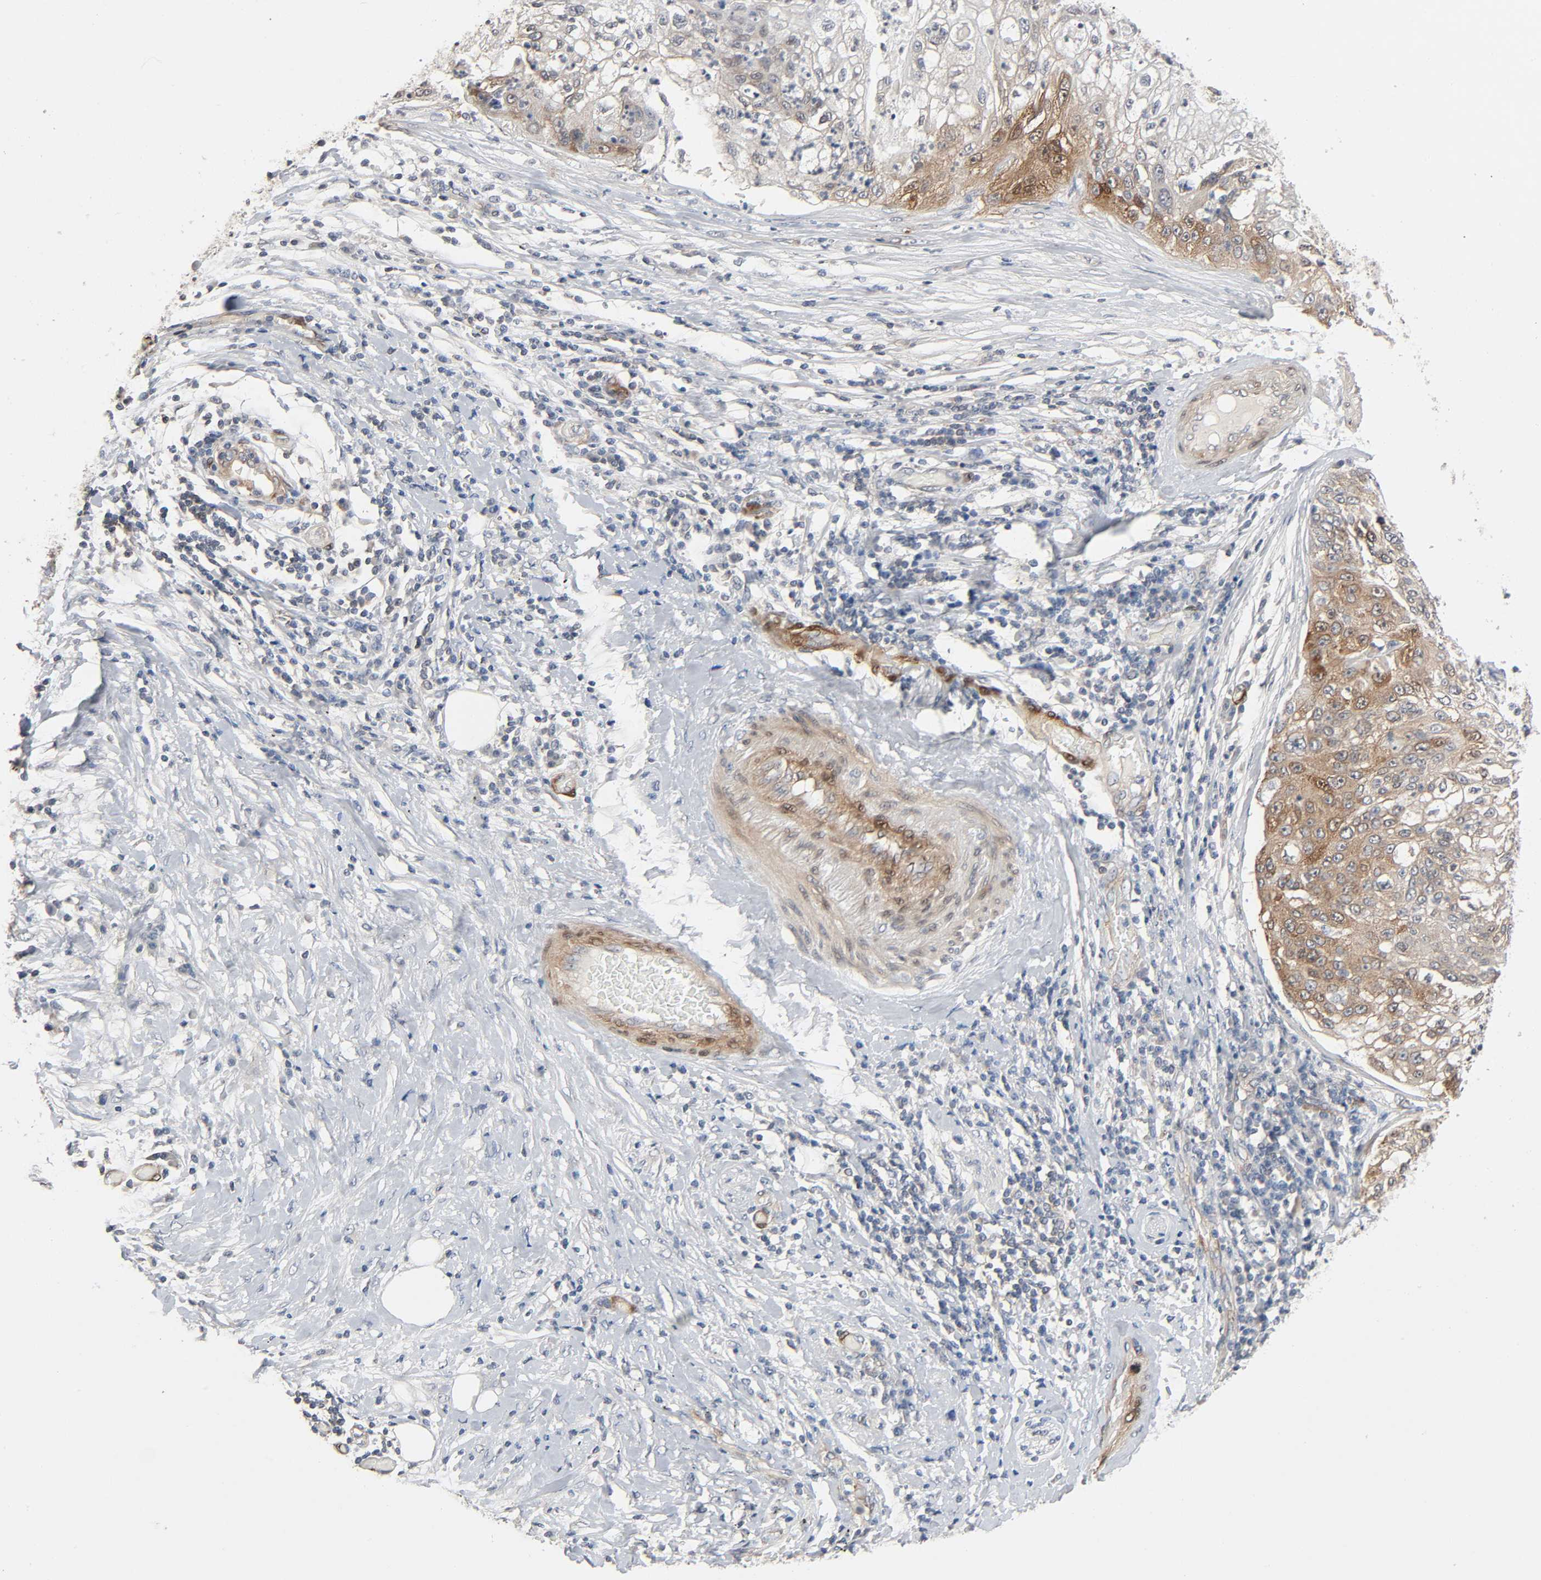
{"staining": {"intensity": "moderate", "quantity": "25%-75%", "location": "cytoplasmic/membranous"}, "tissue": "lung cancer", "cell_type": "Tumor cells", "image_type": "cancer", "snomed": [{"axis": "morphology", "description": "Inflammation, NOS"}, {"axis": "morphology", "description": "Squamous cell carcinoma, NOS"}, {"axis": "topography", "description": "Lymph node"}, {"axis": "topography", "description": "Soft tissue"}, {"axis": "topography", "description": "Lung"}], "caption": "Brown immunohistochemical staining in human squamous cell carcinoma (lung) demonstrates moderate cytoplasmic/membranous staining in approximately 25%-75% of tumor cells.", "gene": "PTK2", "patient": {"sex": "male", "age": 66}}